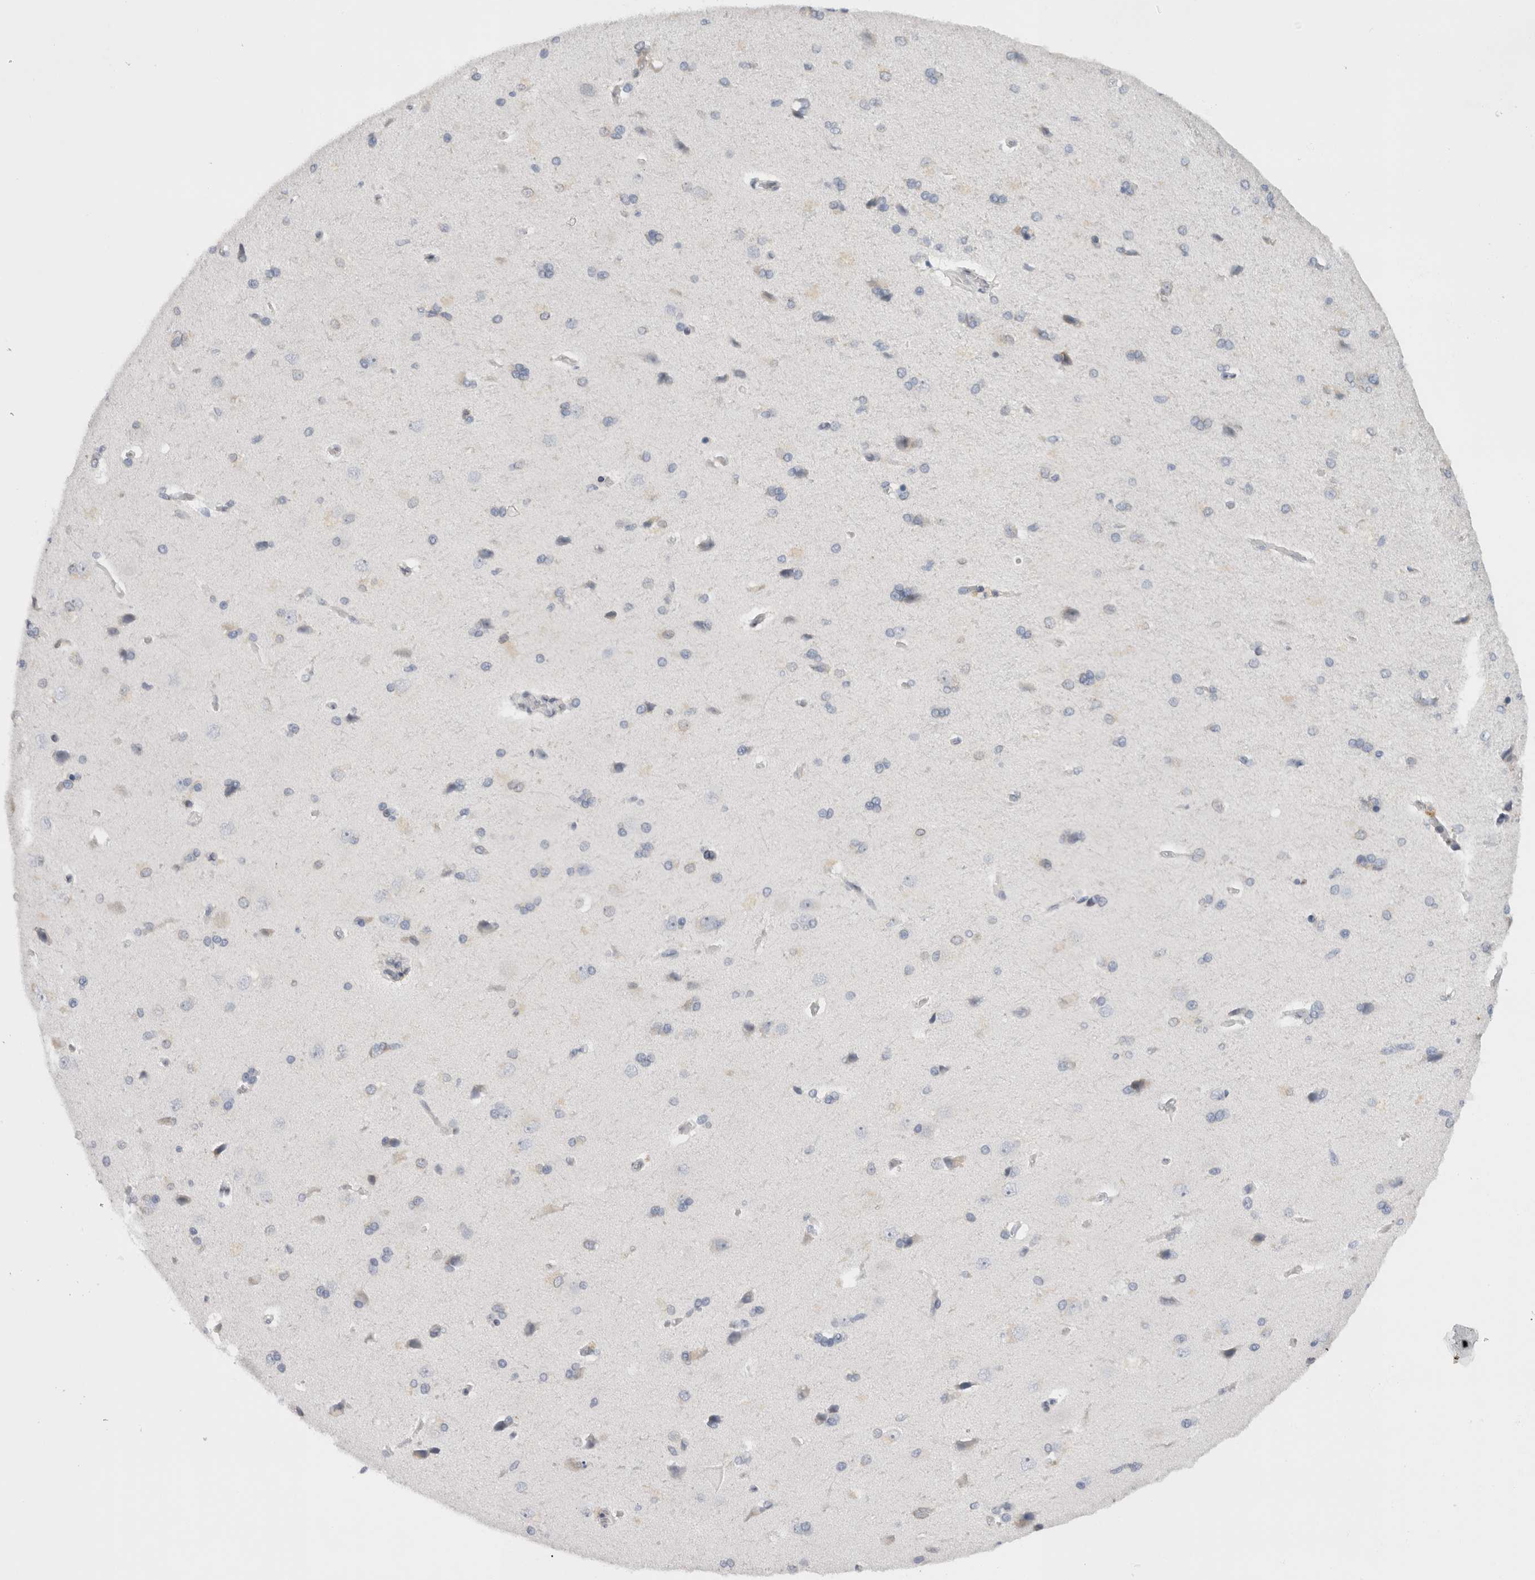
{"staining": {"intensity": "negative", "quantity": "none", "location": "none"}, "tissue": "cerebral cortex", "cell_type": "Endothelial cells", "image_type": "normal", "snomed": [{"axis": "morphology", "description": "Normal tissue, NOS"}, {"axis": "topography", "description": "Cerebral cortex"}], "caption": "IHC micrograph of normal cerebral cortex: cerebral cortex stained with DAB (3,3'-diaminobenzidine) displays no significant protein expression in endothelial cells. (Stains: DAB (3,3'-diaminobenzidine) IHC with hematoxylin counter stain, Microscopy: brightfield microscopy at high magnification).", "gene": "VCPIP1", "patient": {"sex": "male", "age": 62}}